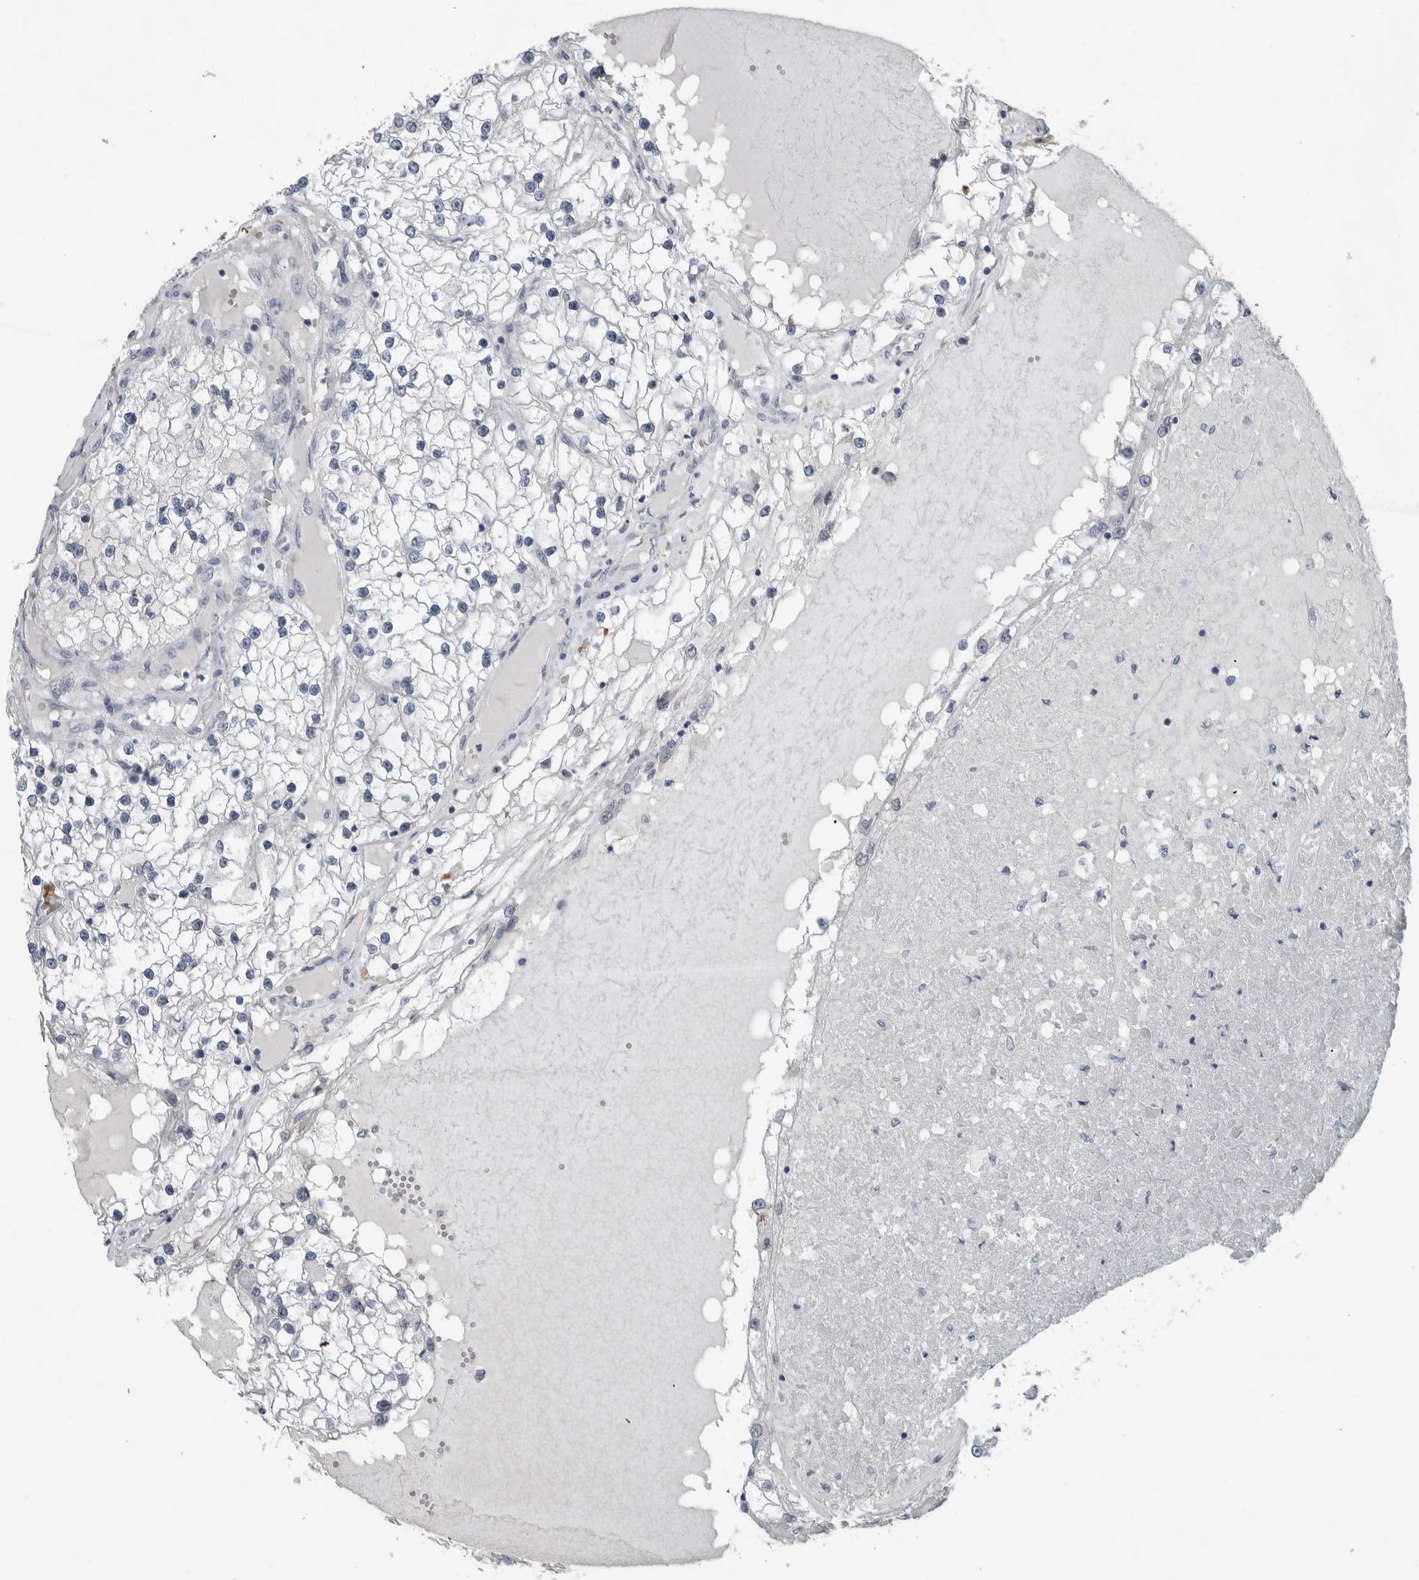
{"staining": {"intensity": "negative", "quantity": "none", "location": "none"}, "tissue": "renal cancer", "cell_type": "Tumor cells", "image_type": "cancer", "snomed": [{"axis": "morphology", "description": "Adenocarcinoma, NOS"}, {"axis": "topography", "description": "Kidney"}], "caption": "Immunohistochemistry (IHC) photomicrograph of neoplastic tissue: renal adenocarcinoma stained with DAB shows no significant protein positivity in tumor cells.", "gene": "SH3GL2", "patient": {"sex": "male", "age": 68}}